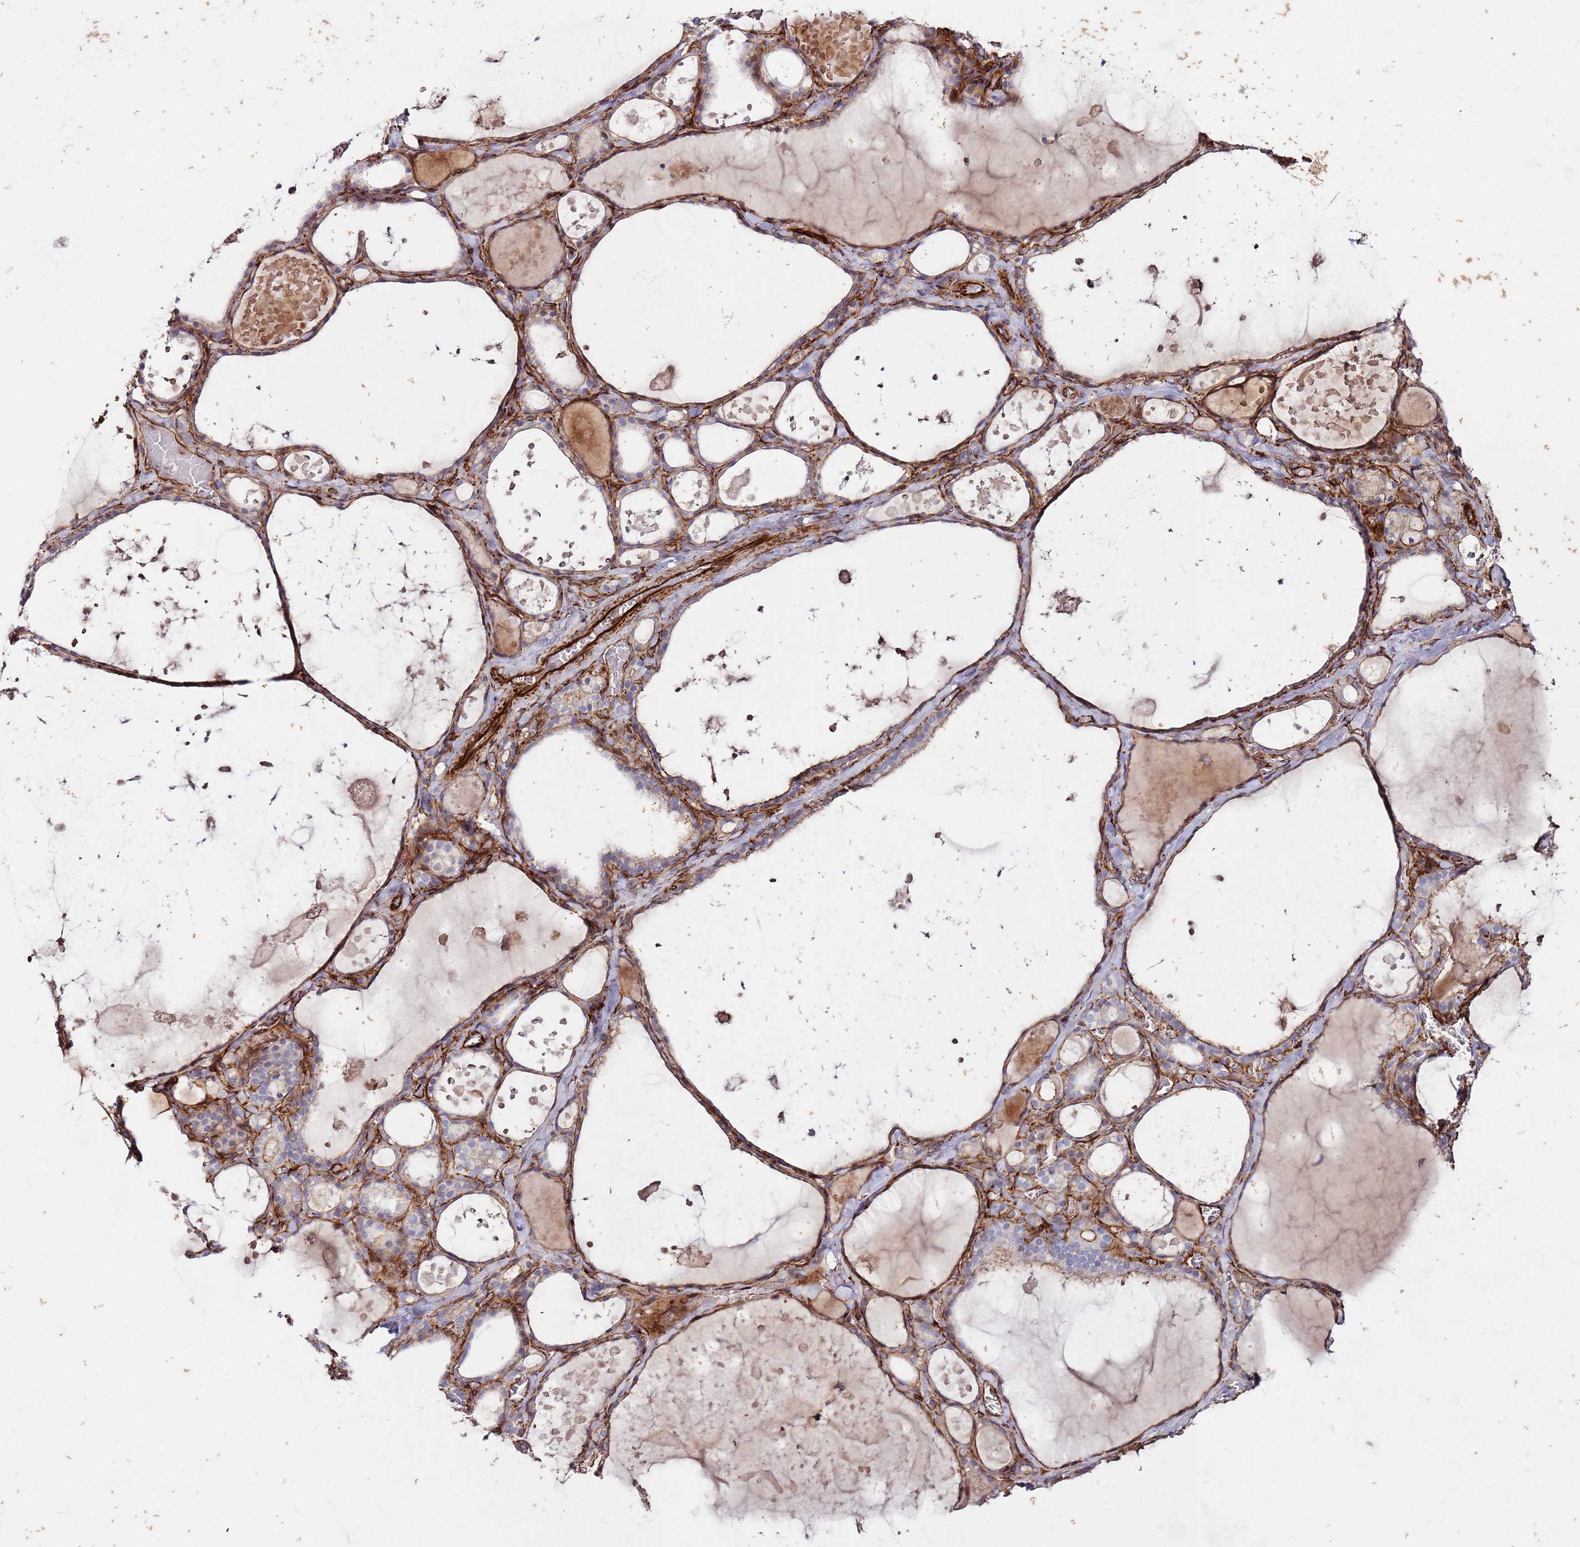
{"staining": {"intensity": "weak", "quantity": "25%-75%", "location": "cytoplasmic/membranous"}, "tissue": "thyroid gland", "cell_type": "Glandular cells", "image_type": "normal", "snomed": [{"axis": "morphology", "description": "Normal tissue, NOS"}, {"axis": "topography", "description": "Thyroid gland"}], "caption": "Approximately 25%-75% of glandular cells in benign human thyroid gland show weak cytoplasmic/membranous protein expression as visualized by brown immunohistochemical staining.", "gene": "MRGPRE", "patient": {"sex": "male", "age": 56}}